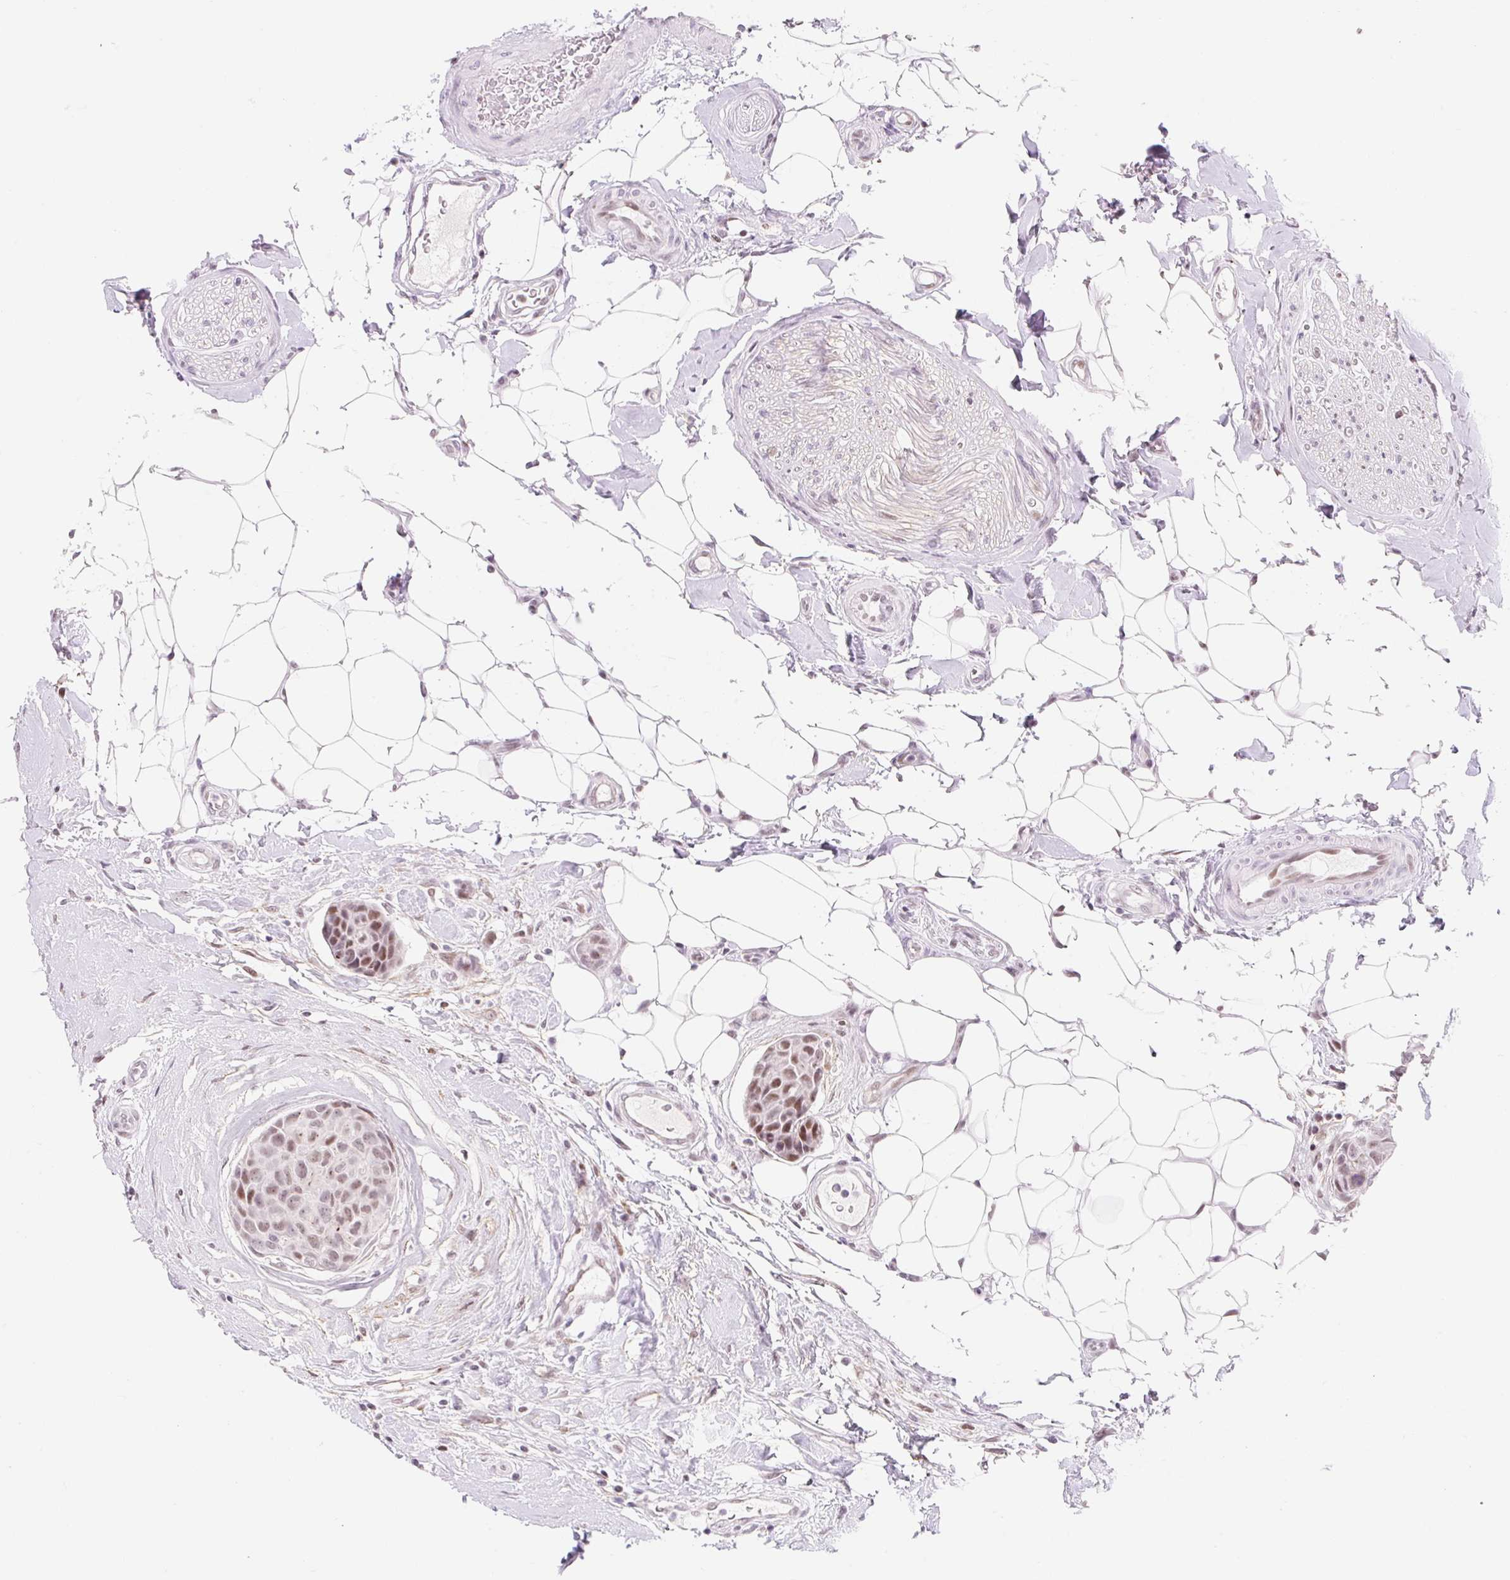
{"staining": {"intensity": "moderate", "quantity": ">75%", "location": "nuclear"}, "tissue": "breast cancer", "cell_type": "Tumor cells", "image_type": "cancer", "snomed": [{"axis": "morphology", "description": "Duct carcinoma"}, {"axis": "topography", "description": "Breast"}, {"axis": "topography", "description": "Lymph node"}], "caption": "Human breast invasive ductal carcinoma stained with a protein marker exhibits moderate staining in tumor cells.", "gene": "H2BW1", "patient": {"sex": "female", "age": 80}}